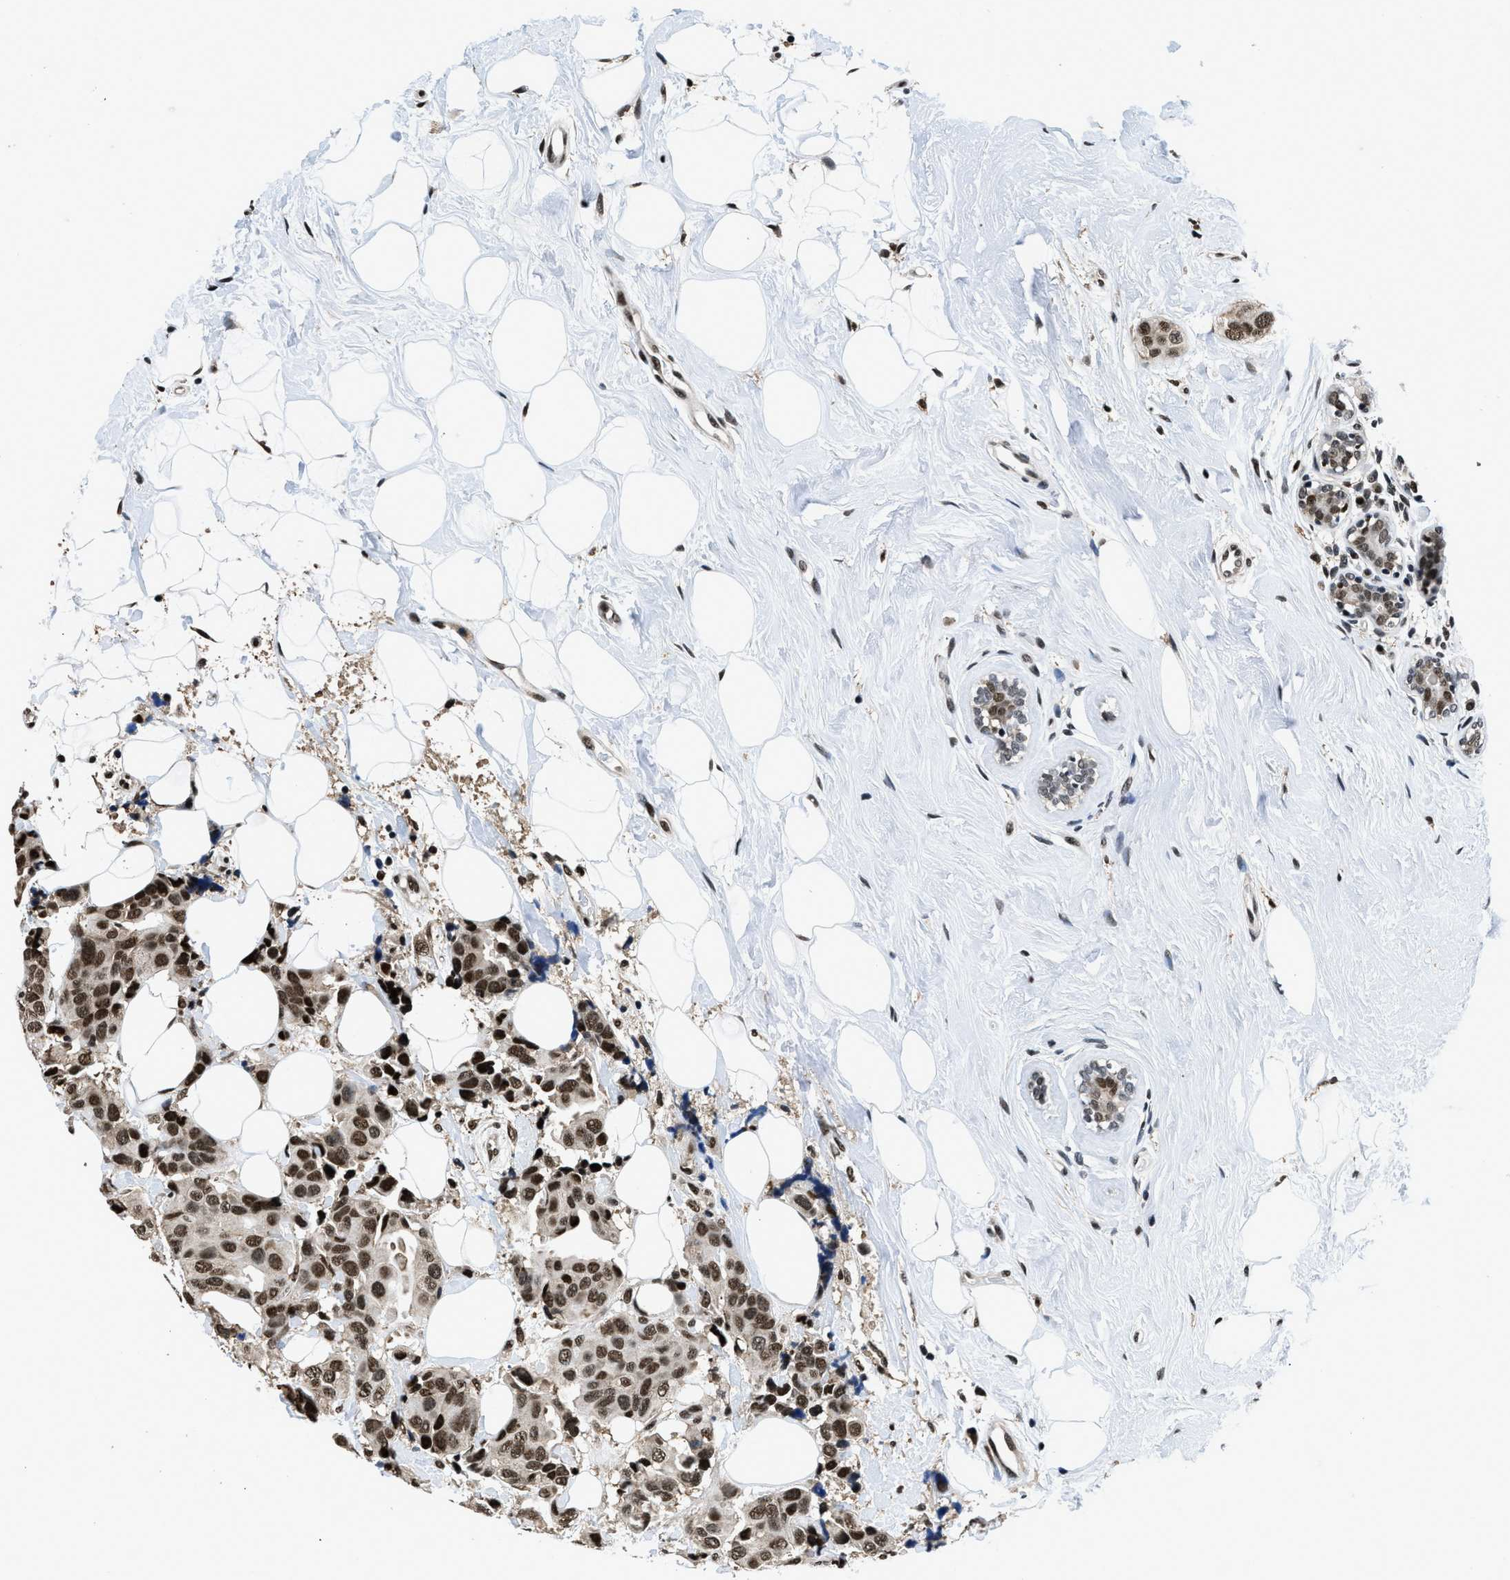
{"staining": {"intensity": "strong", "quantity": ">75%", "location": "nuclear"}, "tissue": "breast cancer", "cell_type": "Tumor cells", "image_type": "cancer", "snomed": [{"axis": "morphology", "description": "Normal tissue, NOS"}, {"axis": "morphology", "description": "Duct carcinoma"}, {"axis": "topography", "description": "Breast"}], "caption": "An image showing strong nuclear positivity in approximately >75% of tumor cells in invasive ductal carcinoma (breast), as visualized by brown immunohistochemical staining.", "gene": "HNRNPH2", "patient": {"sex": "female", "age": 39}}